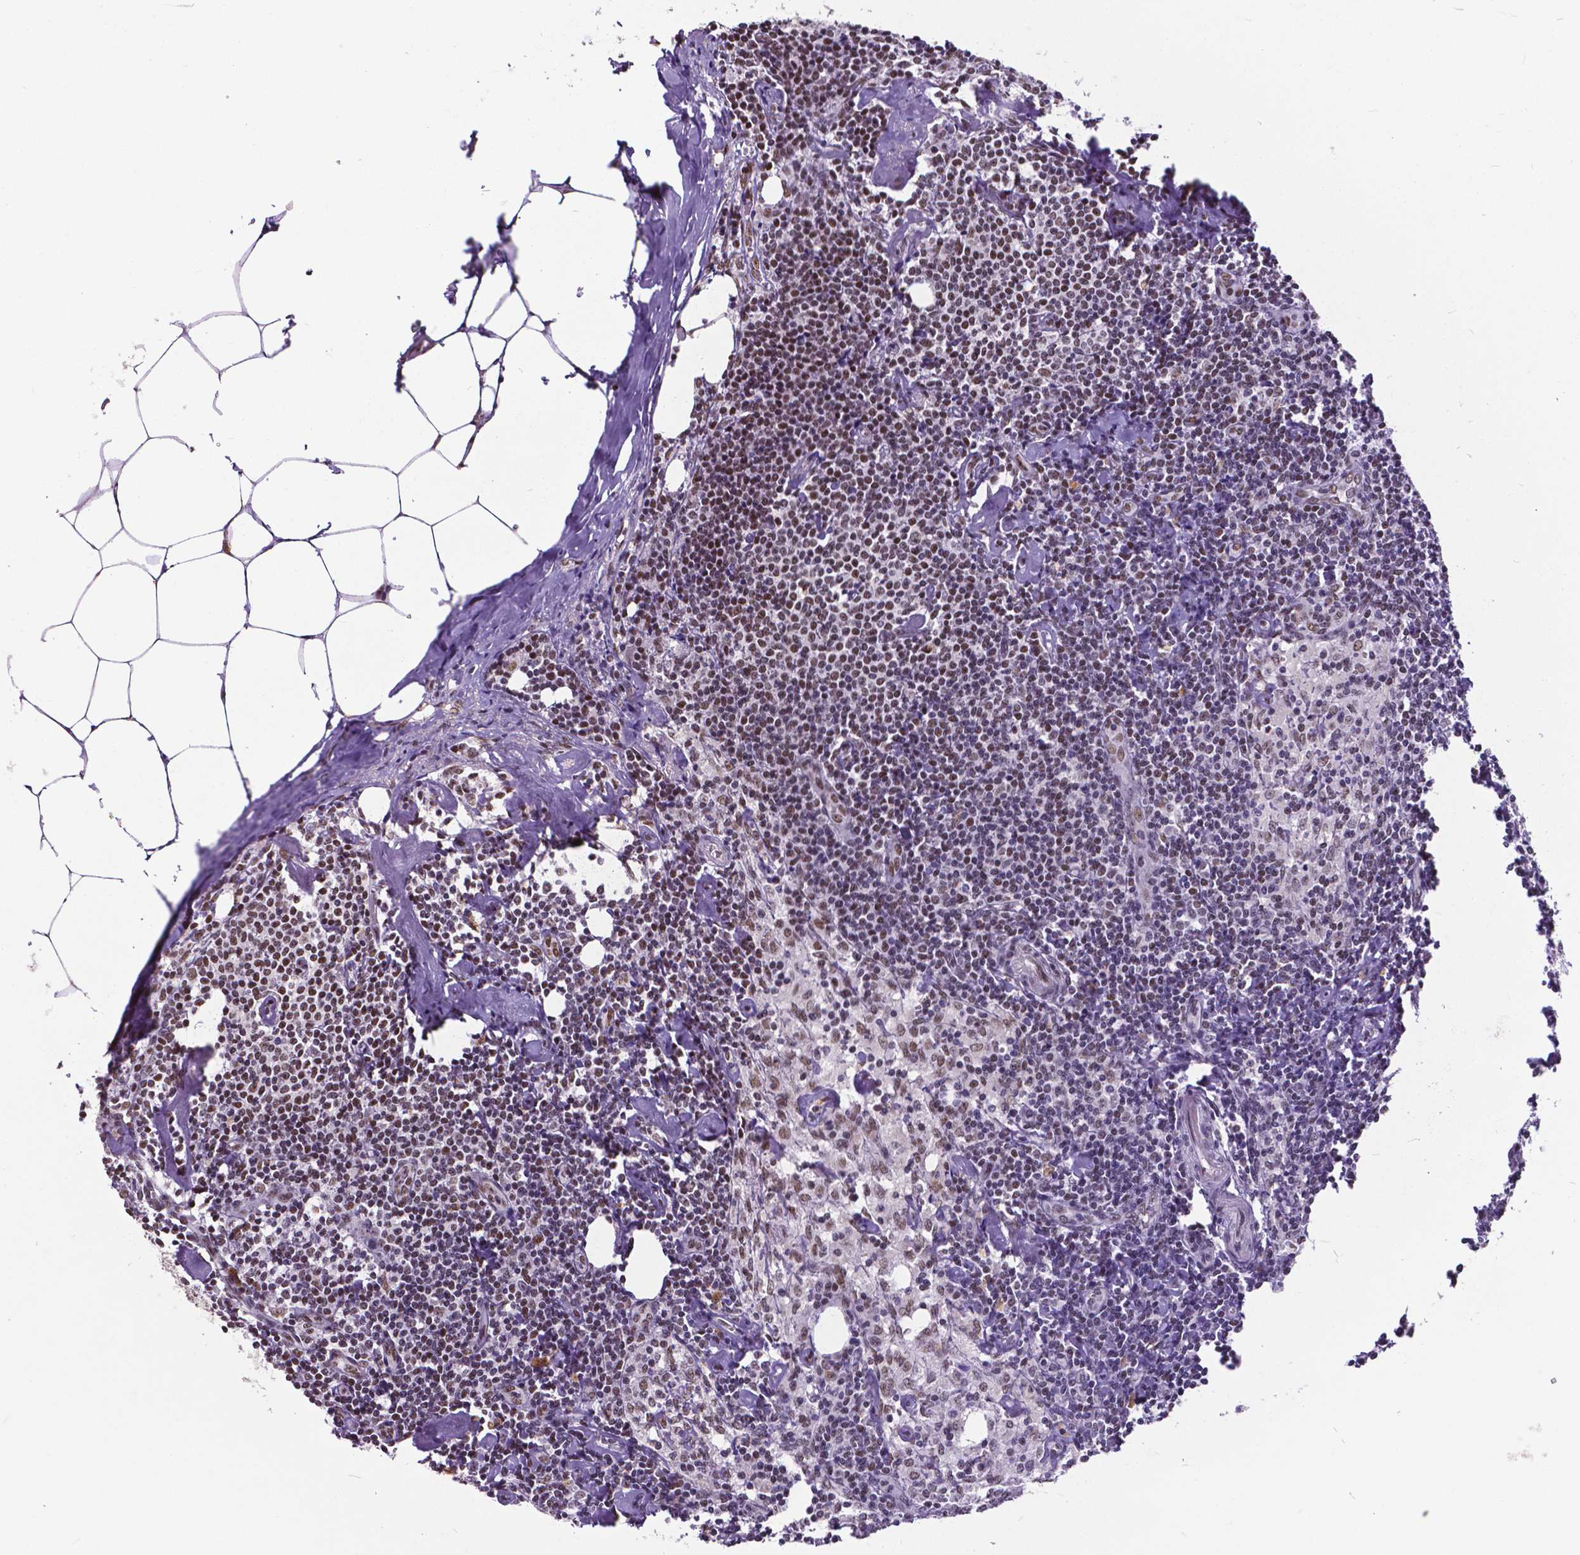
{"staining": {"intensity": "moderate", "quantity": "25%-75%", "location": "nuclear"}, "tissue": "lymph node", "cell_type": "Non-germinal center cells", "image_type": "normal", "snomed": [{"axis": "morphology", "description": "Normal tissue, NOS"}, {"axis": "topography", "description": "Lymph node"}], "caption": "Moderate nuclear expression is identified in about 25%-75% of non-germinal center cells in benign lymph node. The staining is performed using DAB brown chromogen to label protein expression. The nuclei are counter-stained blue using hematoxylin.", "gene": "ATRX", "patient": {"sex": "female", "age": 69}}